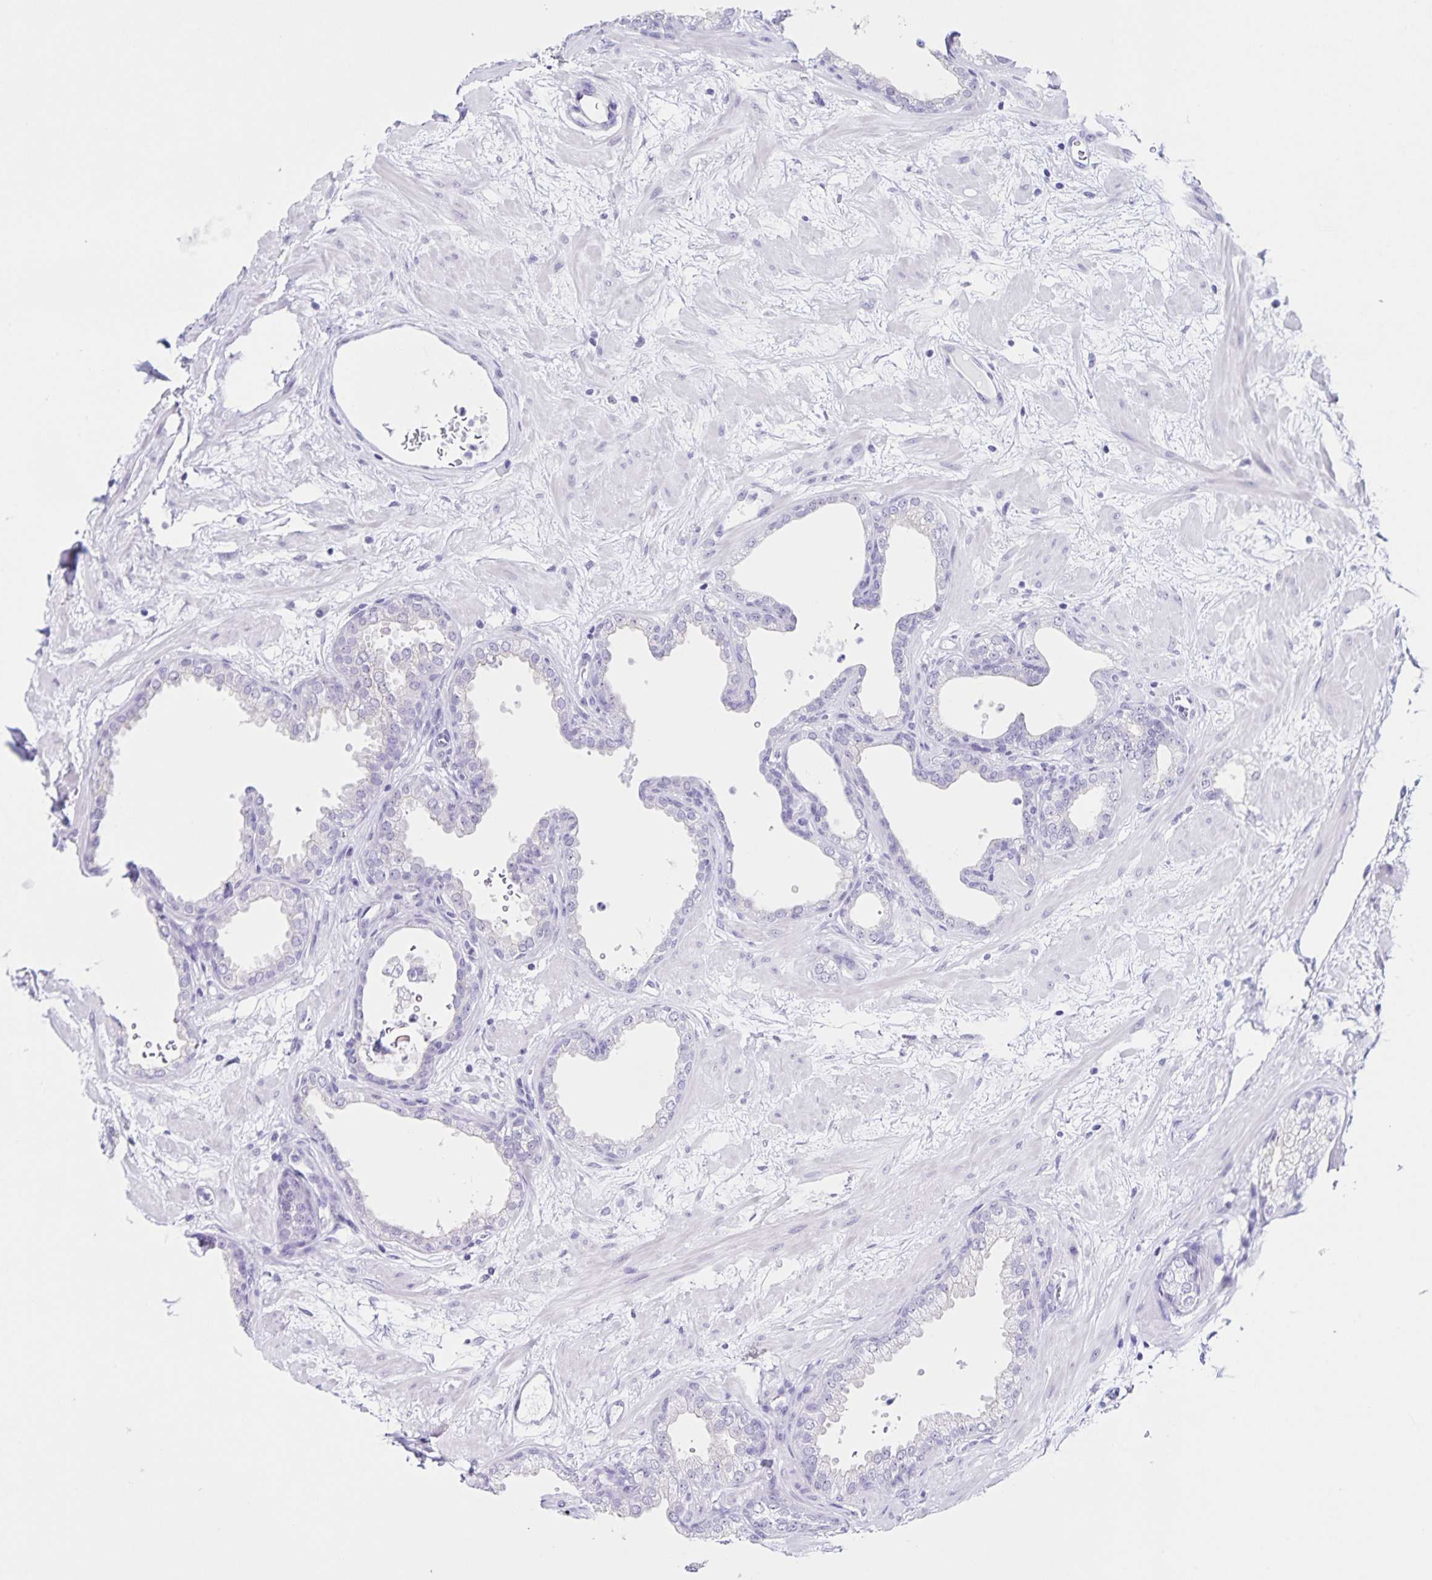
{"staining": {"intensity": "negative", "quantity": "none", "location": "none"}, "tissue": "prostate", "cell_type": "Glandular cells", "image_type": "normal", "snomed": [{"axis": "morphology", "description": "Normal tissue, NOS"}, {"axis": "topography", "description": "Prostate"}], "caption": "A photomicrograph of human prostate is negative for staining in glandular cells.", "gene": "FAM170A", "patient": {"sex": "male", "age": 37}}